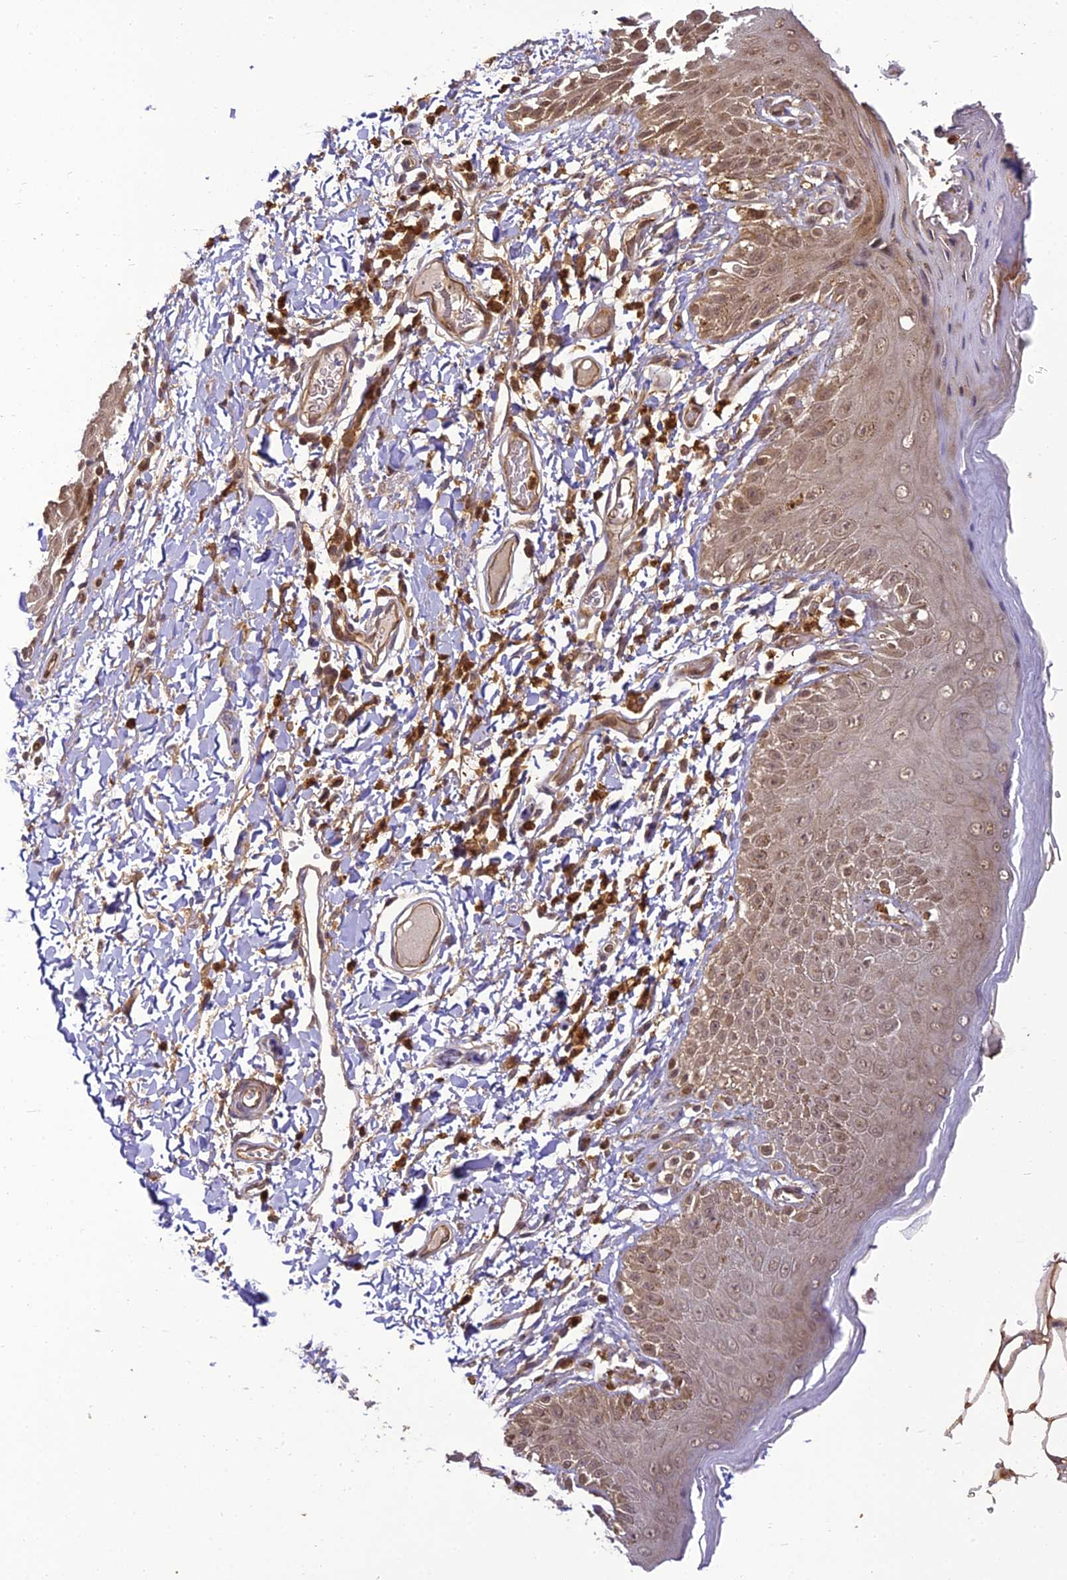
{"staining": {"intensity": "weak", "quantity": ">75%", "location": "cytoplasmic/membranous,nuclear"}, "tissue": "skin", "cell_type": "Epidermal cells", "image_type": "normal", "snomed": [{"axis": "morphology", "description": "Normal tissue, NOS"}, {"axis": "topography", "description": "Anal"}], "caption": "A brown stain shows weak cytoplasmic/membranous,nuclear positivity of a protein in epidermal cells of normal human skin. (IHC, brightfield microscopy, high magnification).", "gene": "BCDIN3D", "patient": {"sex": "male", "age": 44}}